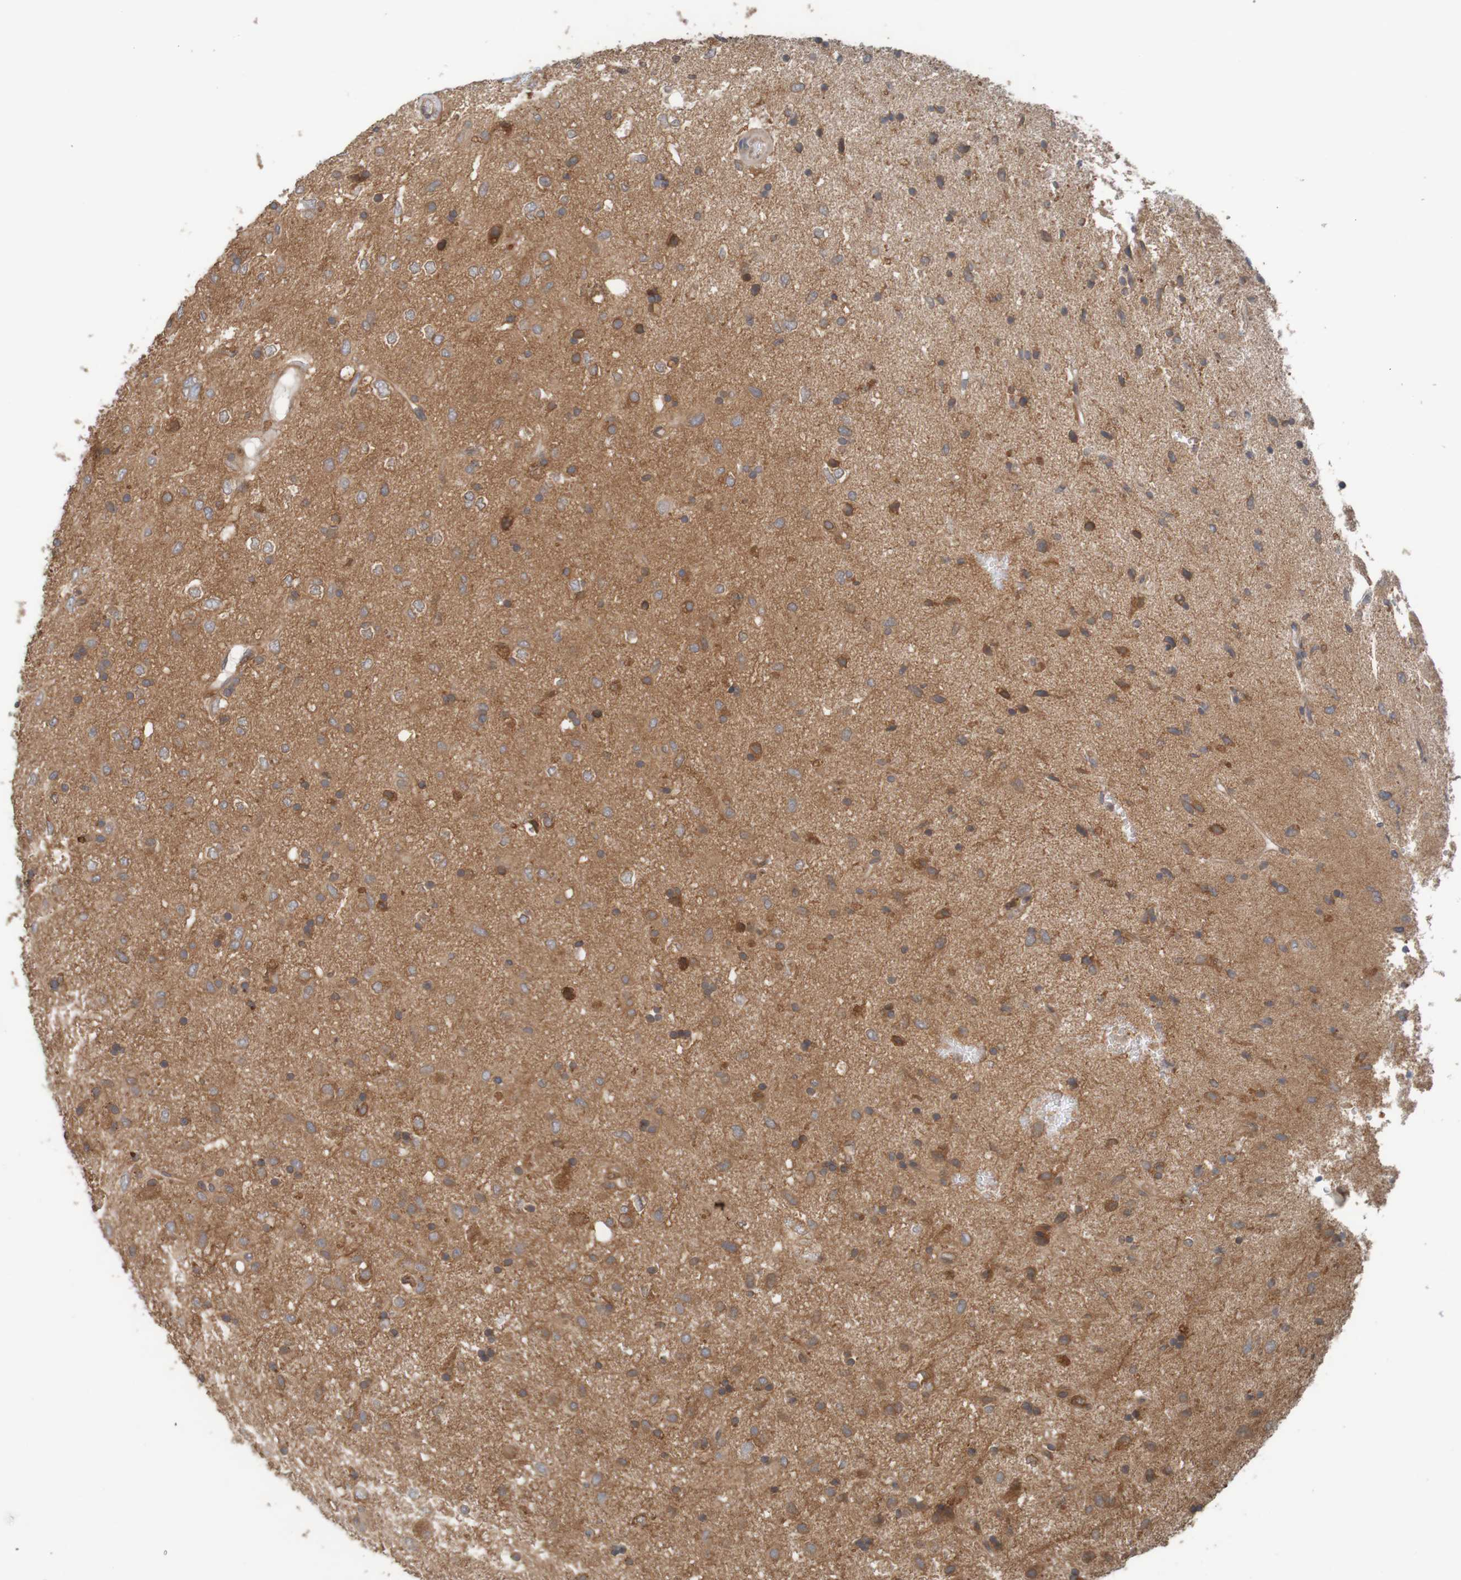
{"staining": {"intensity": "moderate", "quantity": "<25%", "location": "cytoplasmic/membranous"}, "tissue": "glioma", "cell_type": "Tumor cells", "image_type": "cancer", "snomed": [{"axis": "morphology", "description": "Glioma, malignant, Low grade"}, {"axis": "topography", "description": "Brain"}], "caption": "Low-grade glioma (malignant) stained with a protein marker demonstrates moderate staining in tumor cells.", "gene": "ARHGEF11", "patient": {"sex": "male", "age": 77}}